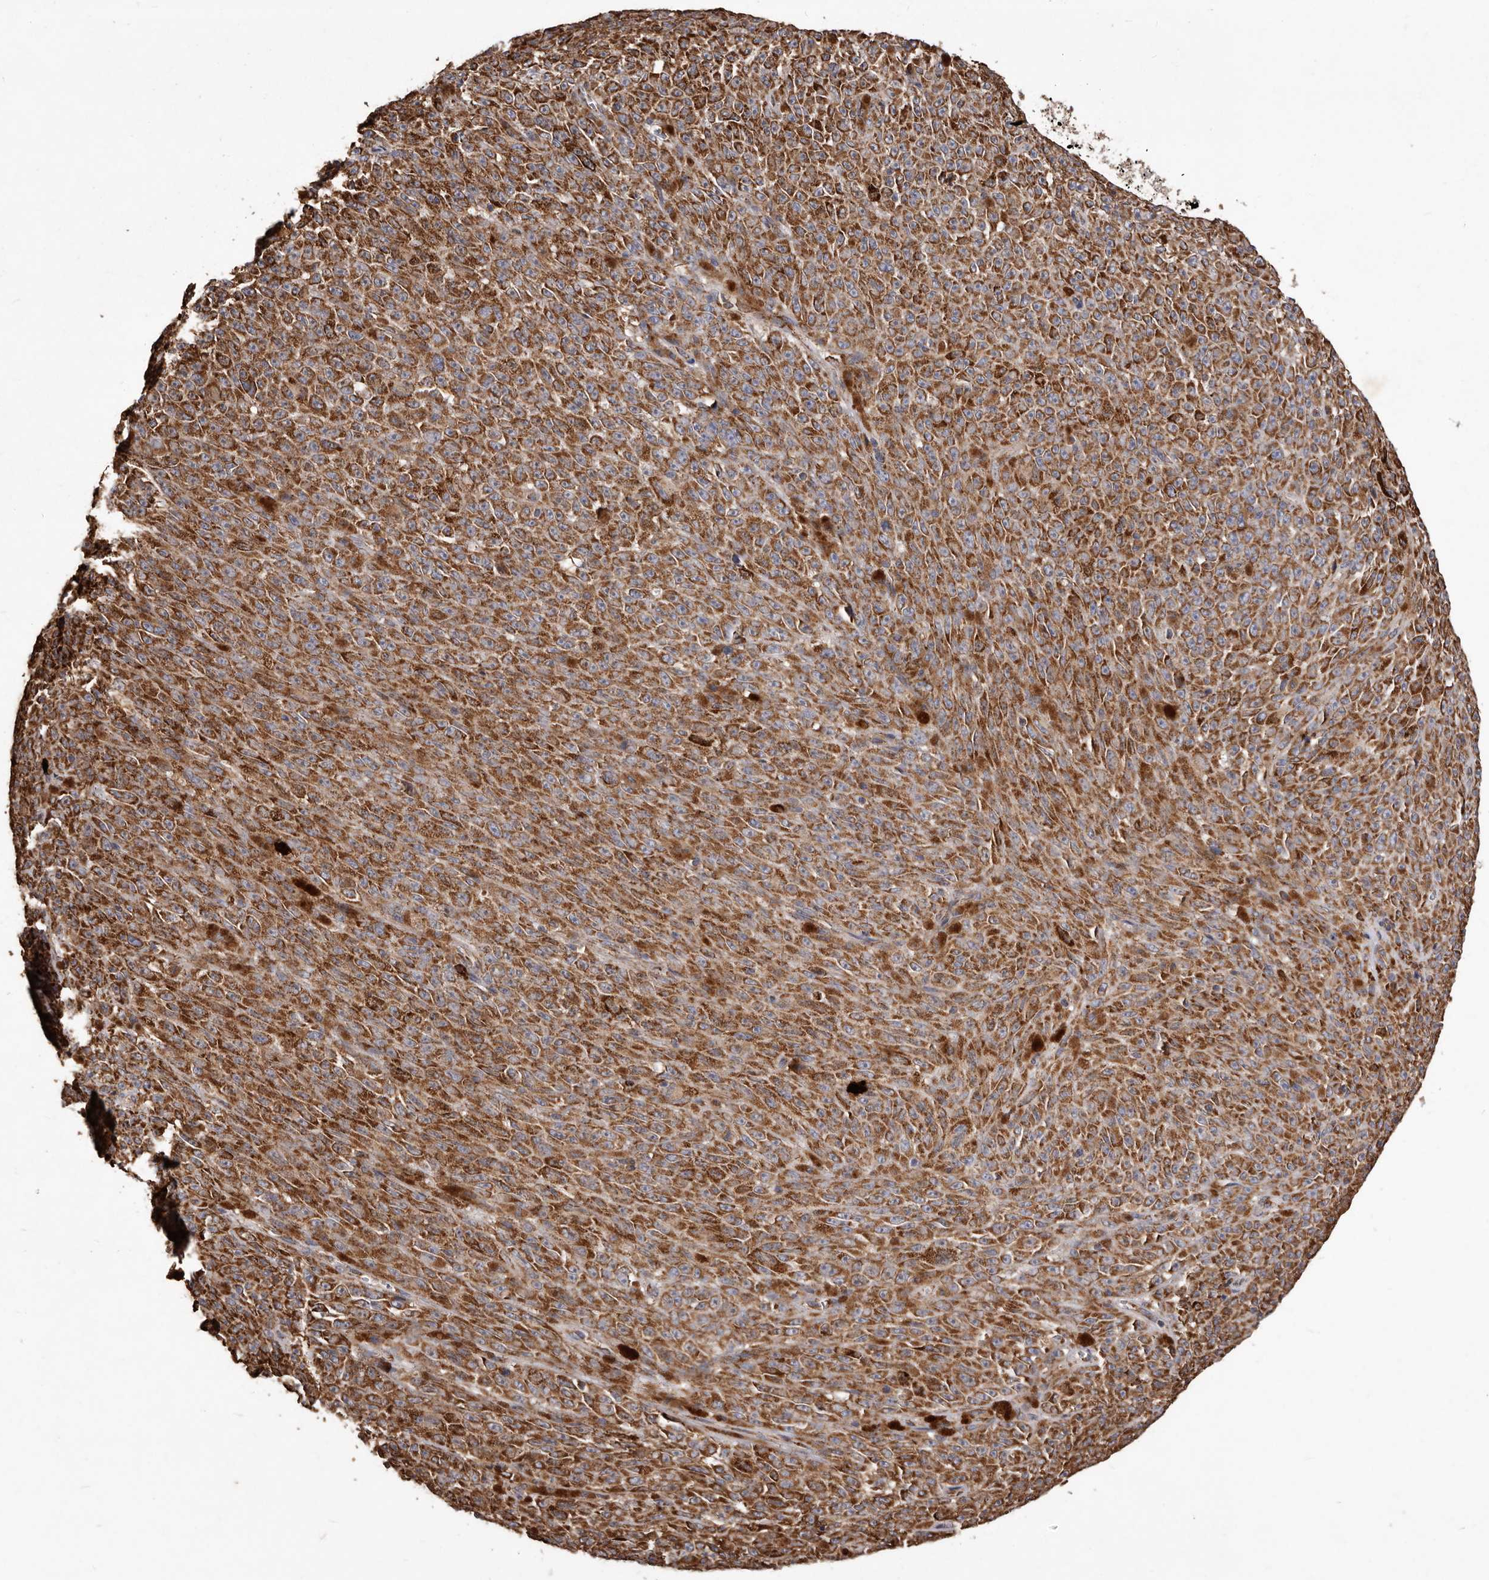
{"staining": {"intensity": "strong", "quantity": ">75%", "location": "cytoplasmic/membranous"}, "tissue": "melanoma", "cell_type": "Tumor cells", "image_type": "cancer", "snomed": [{"axis": "morphology", "description": "Malignant melanoma, NOS"}, {"axis": "topography", "description": "Skin"}], "caption": "A high amount of strong cytoplasmic/membranous staining is appreciated in approximately >75% of tumor cells in melanoma tissue.", "gene": "STEAP2", "patient": {"sex": "female", "age": 82}}